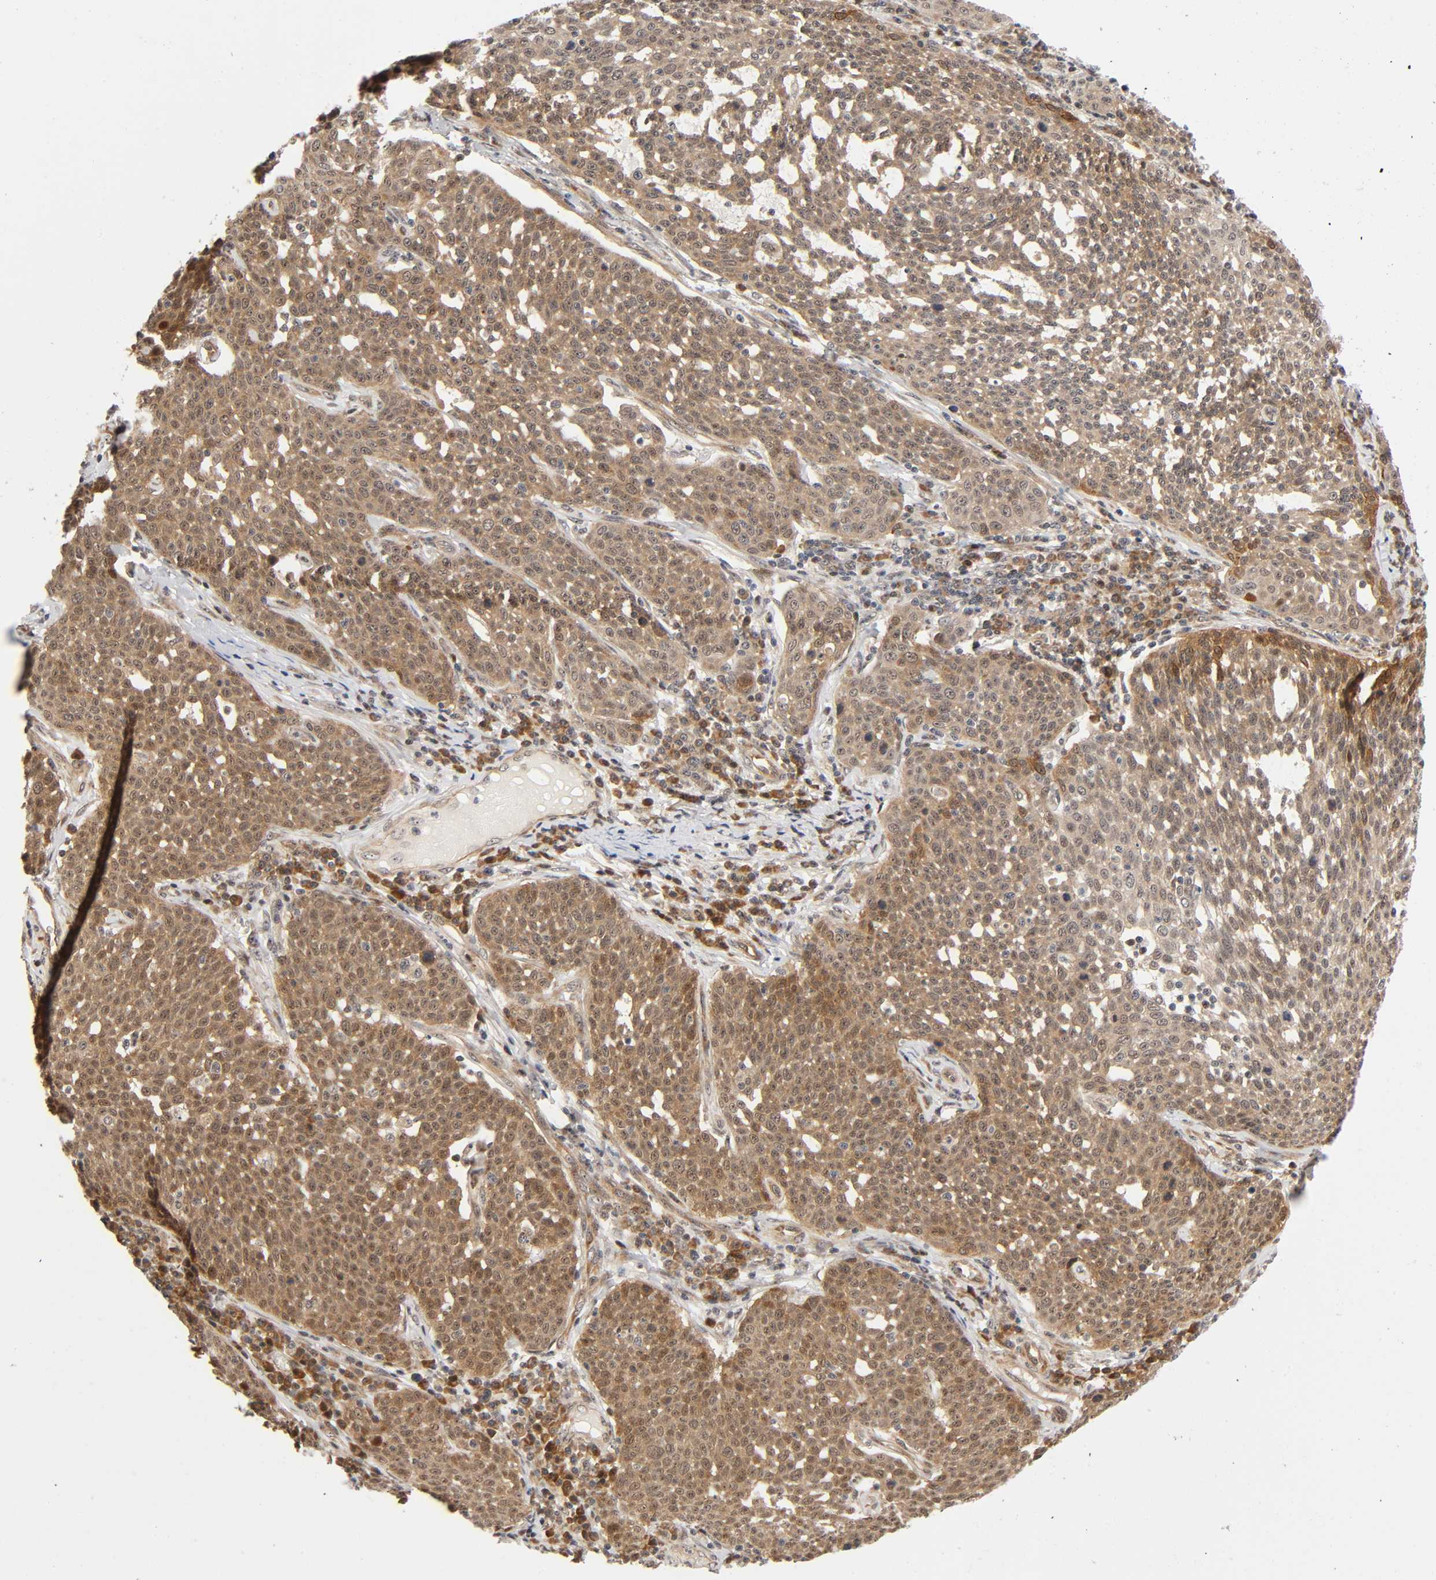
{"staining": {"intensity": "weak", "quantity": ">75%", "location": "cytoplasmic/membranous,nuclear"}, "tissue": "cervical cancer", "cell_type": "Tumor cells", "image_type": "cancer", "snomed": [{"axis": "morphology", "description": "Squamous cell carcinoma, NOS"}, {"axis": "topography", "description": "Cervix"}], "caption": "This histopathology image shows cervical cancer stained with immunohistochemistry to label a protein in brown. The cytoplasmic/membranous and nuclear of tumor cells show weak positivity for the protein. Nuclei are counter-stained blue.", "gene": "IQCJ-SCHIP1", "patient": {"sex": "female", "age": 34}}